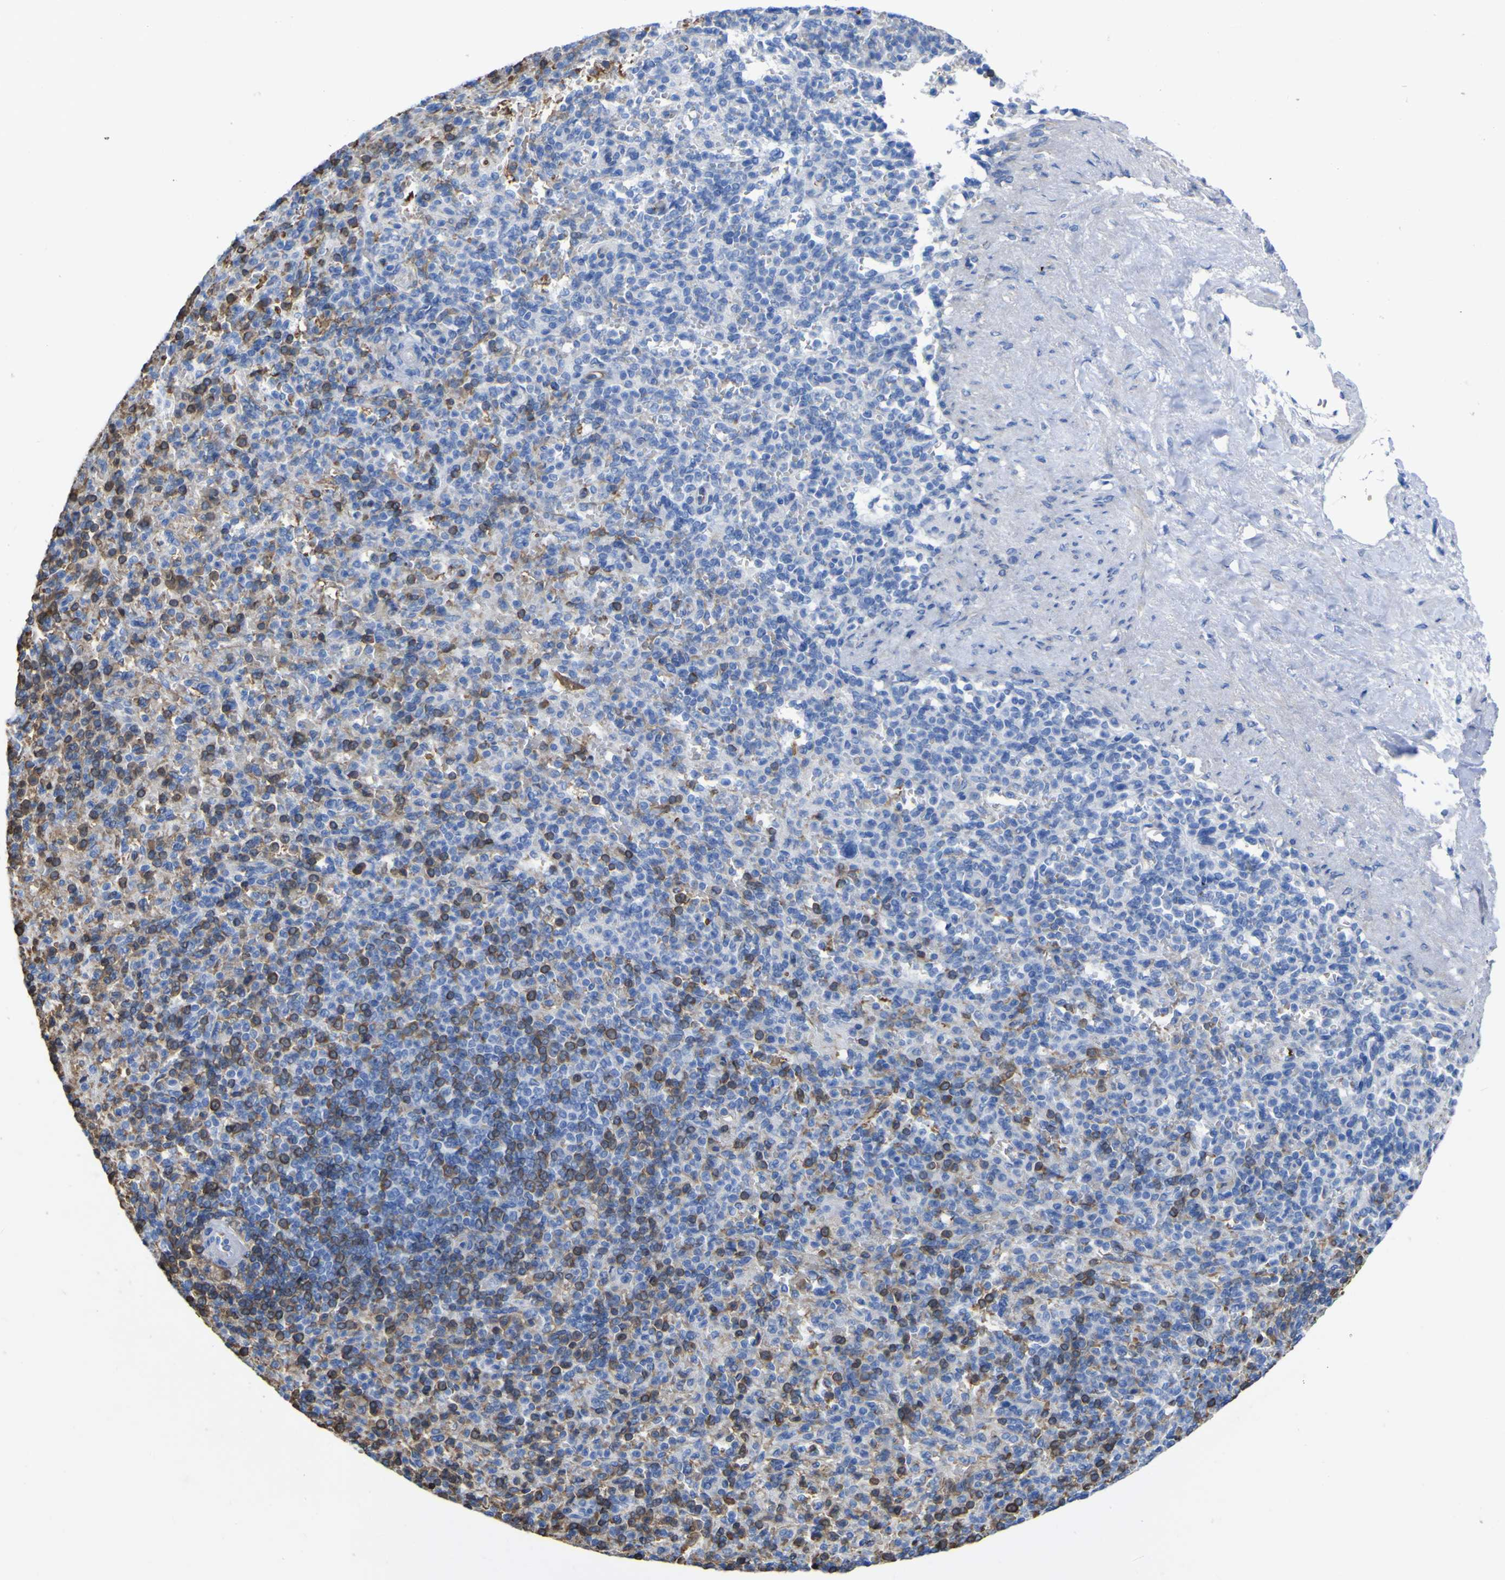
{"staining": {"intensity": "moderate", "quantity": "25%-75%", "location": "cytoplasmic/membranous"}, "tissue": "spleen", "cell_type": "Cells in red pulp", "image_type": "normal", "snomed": [{"axis": "morphology", "description": "Normal tissue, NOS"}, {"axis": "topography", "description": "Spleen"}], "caption": "About 25%-75% of cells in red pulp in benign human spleen display moderate cytoplasmic/membranous protein positivity as visualized by brown immunohistochemical staining.", "gene": "GCM1", "patient": {"sex": "female", "age": 74}}